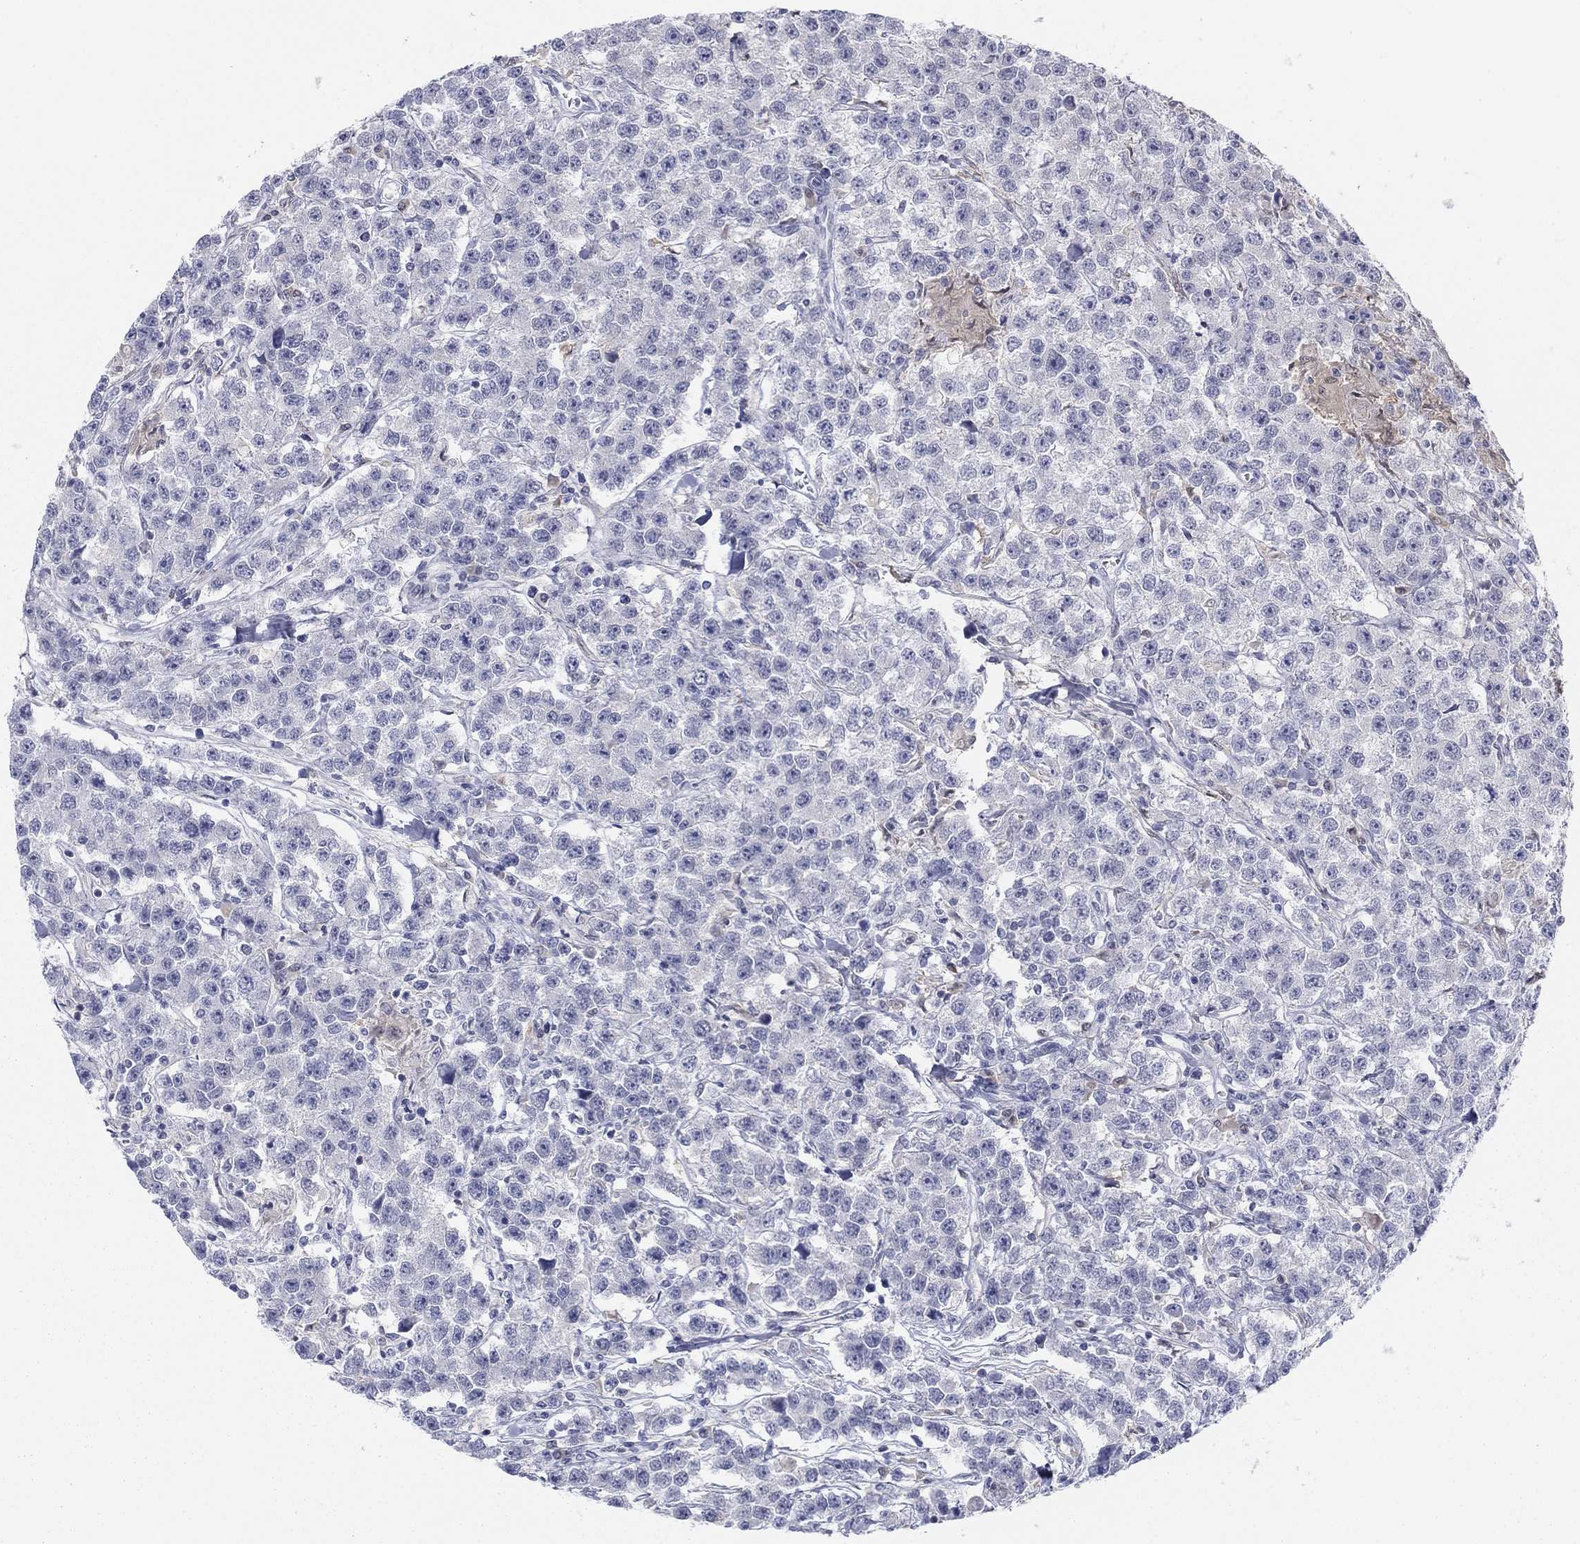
{"staining": {"intensity": "negative", "quantity": "none", "location": "none"}, "tissue": "testis cancer", "cell_type": "Tumor cells", "image_type": "cancer", "snomed": [{"axis": "morphology", "description": "Seminoma, NOS"}, {"axis": "topography", "description": "Testis"}], "caption": "This is a micrograph of IHC staining of testis seminoma, which shows no positivity in tumor cells.", "gene": "PDXK", "patient": {"sex": "male", "age": 59}}